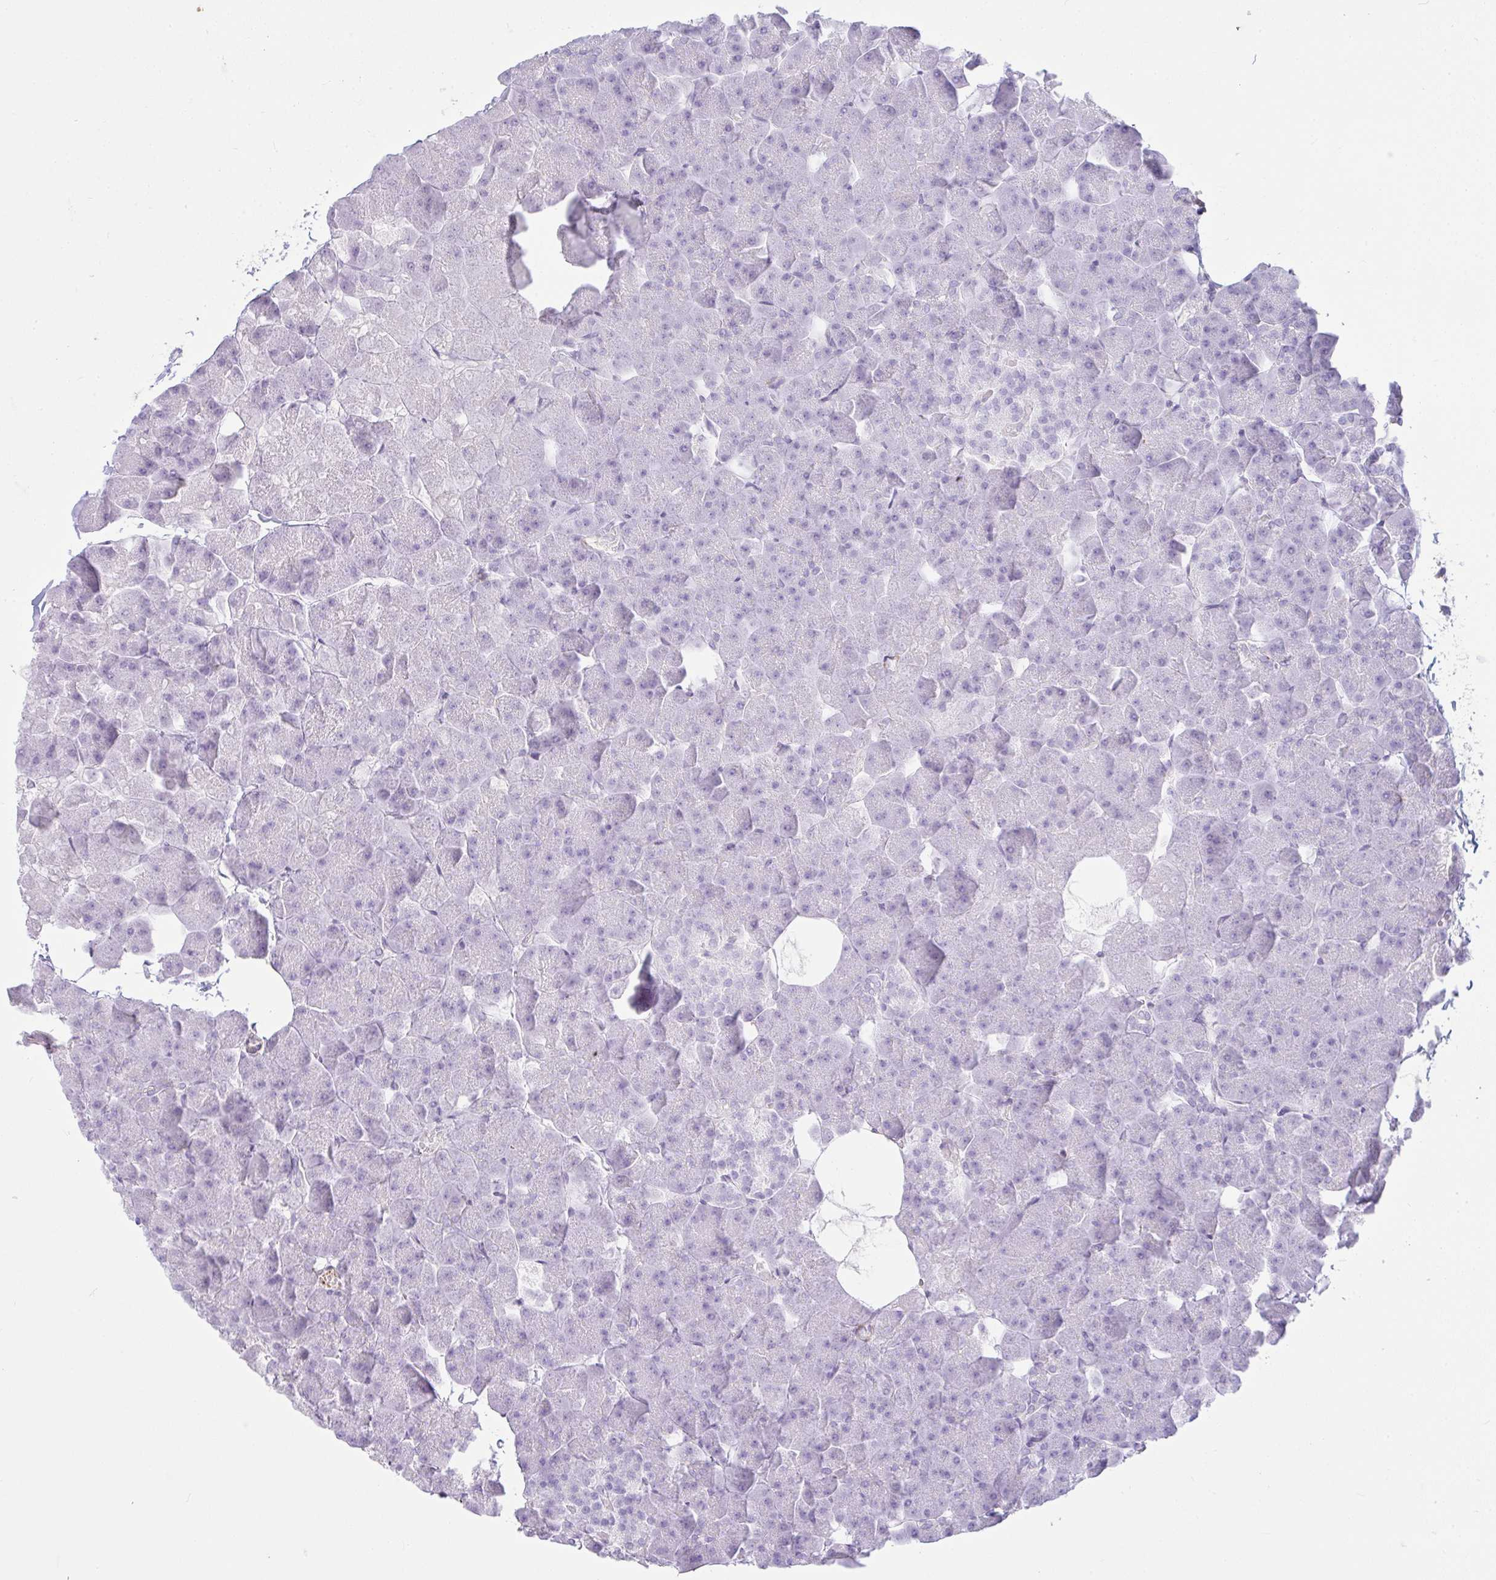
{"staining": {"intensity": "negative", "quantity": "none", "location": "none"}, "tissue": "pancreas", "cell_type": "Exocrine glandular cells", "image_type": "normal", "snomed": [{"axis": "morphology", "description": "Normal tissue, NOS"}, {"axis": "topography", "description": "Pancreas"}], "caption": "Exocrine glandular cells are negative for protein expression in normal human pancreas. (DAB immunohistochemistry (IHC), high magnification).", "gene": "CDRT15", "patient": {"sex": "male", "age": 35}}